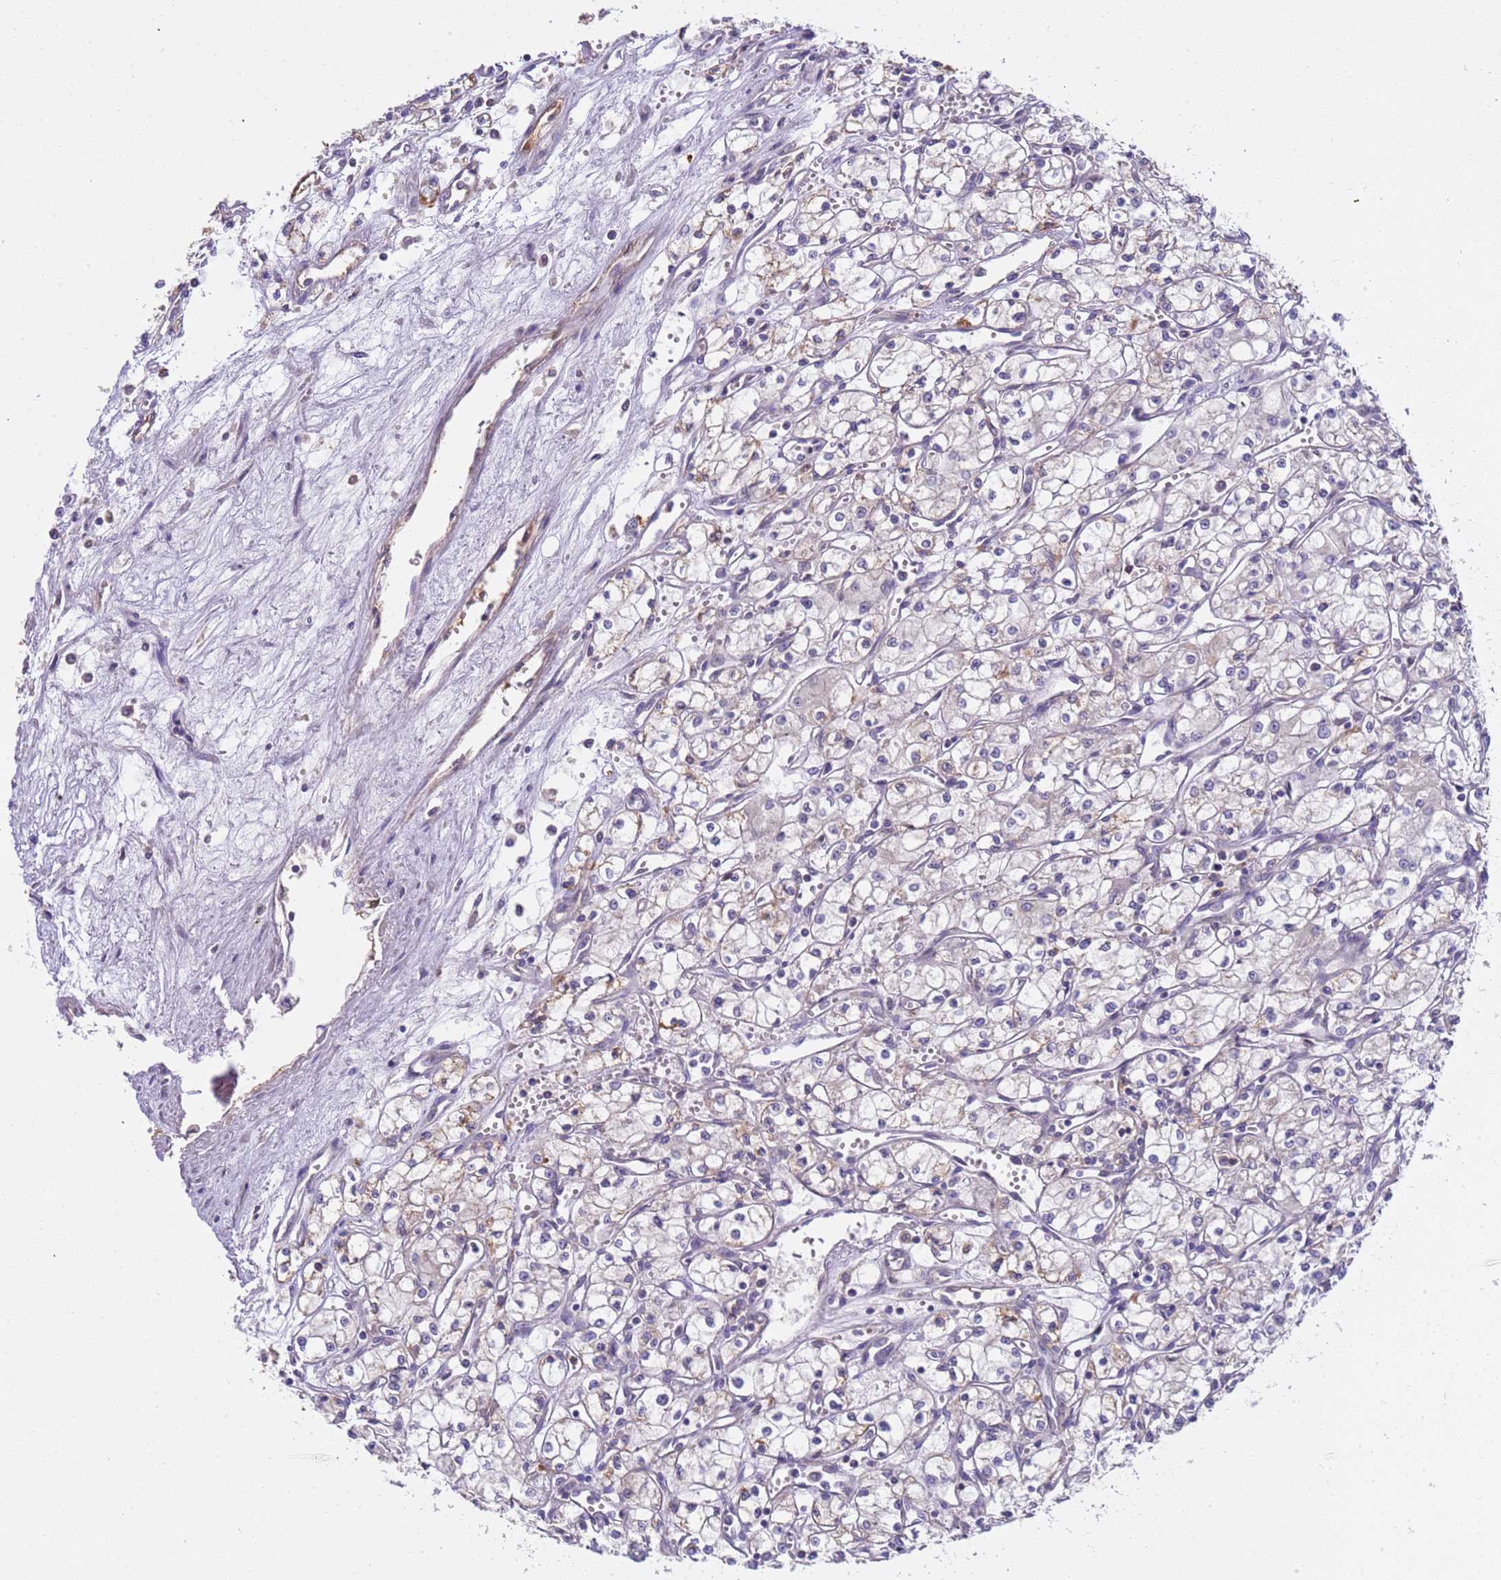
{"staining": {"intensity": "negative", "quantity": "none", "location": "none"}, "tissue": "renal cancer", "cell_type": "Tumor cells", "image_type": "cancer", "snomed": [{"axis": "morphology", "description": "Adenocarcinoma, NOS"}, {"axis": "topography", "description": "Kidney"}], "caption": "A high-resolution histopathology image shows immunohistochemistry staining of renal cancer (adenocarcinoma), which exhibits no significant staining in tumor cells. Nuclei are stained in blue.", "gene": "PLCXD3", "patient": {"sex": "male", "age": 59}}